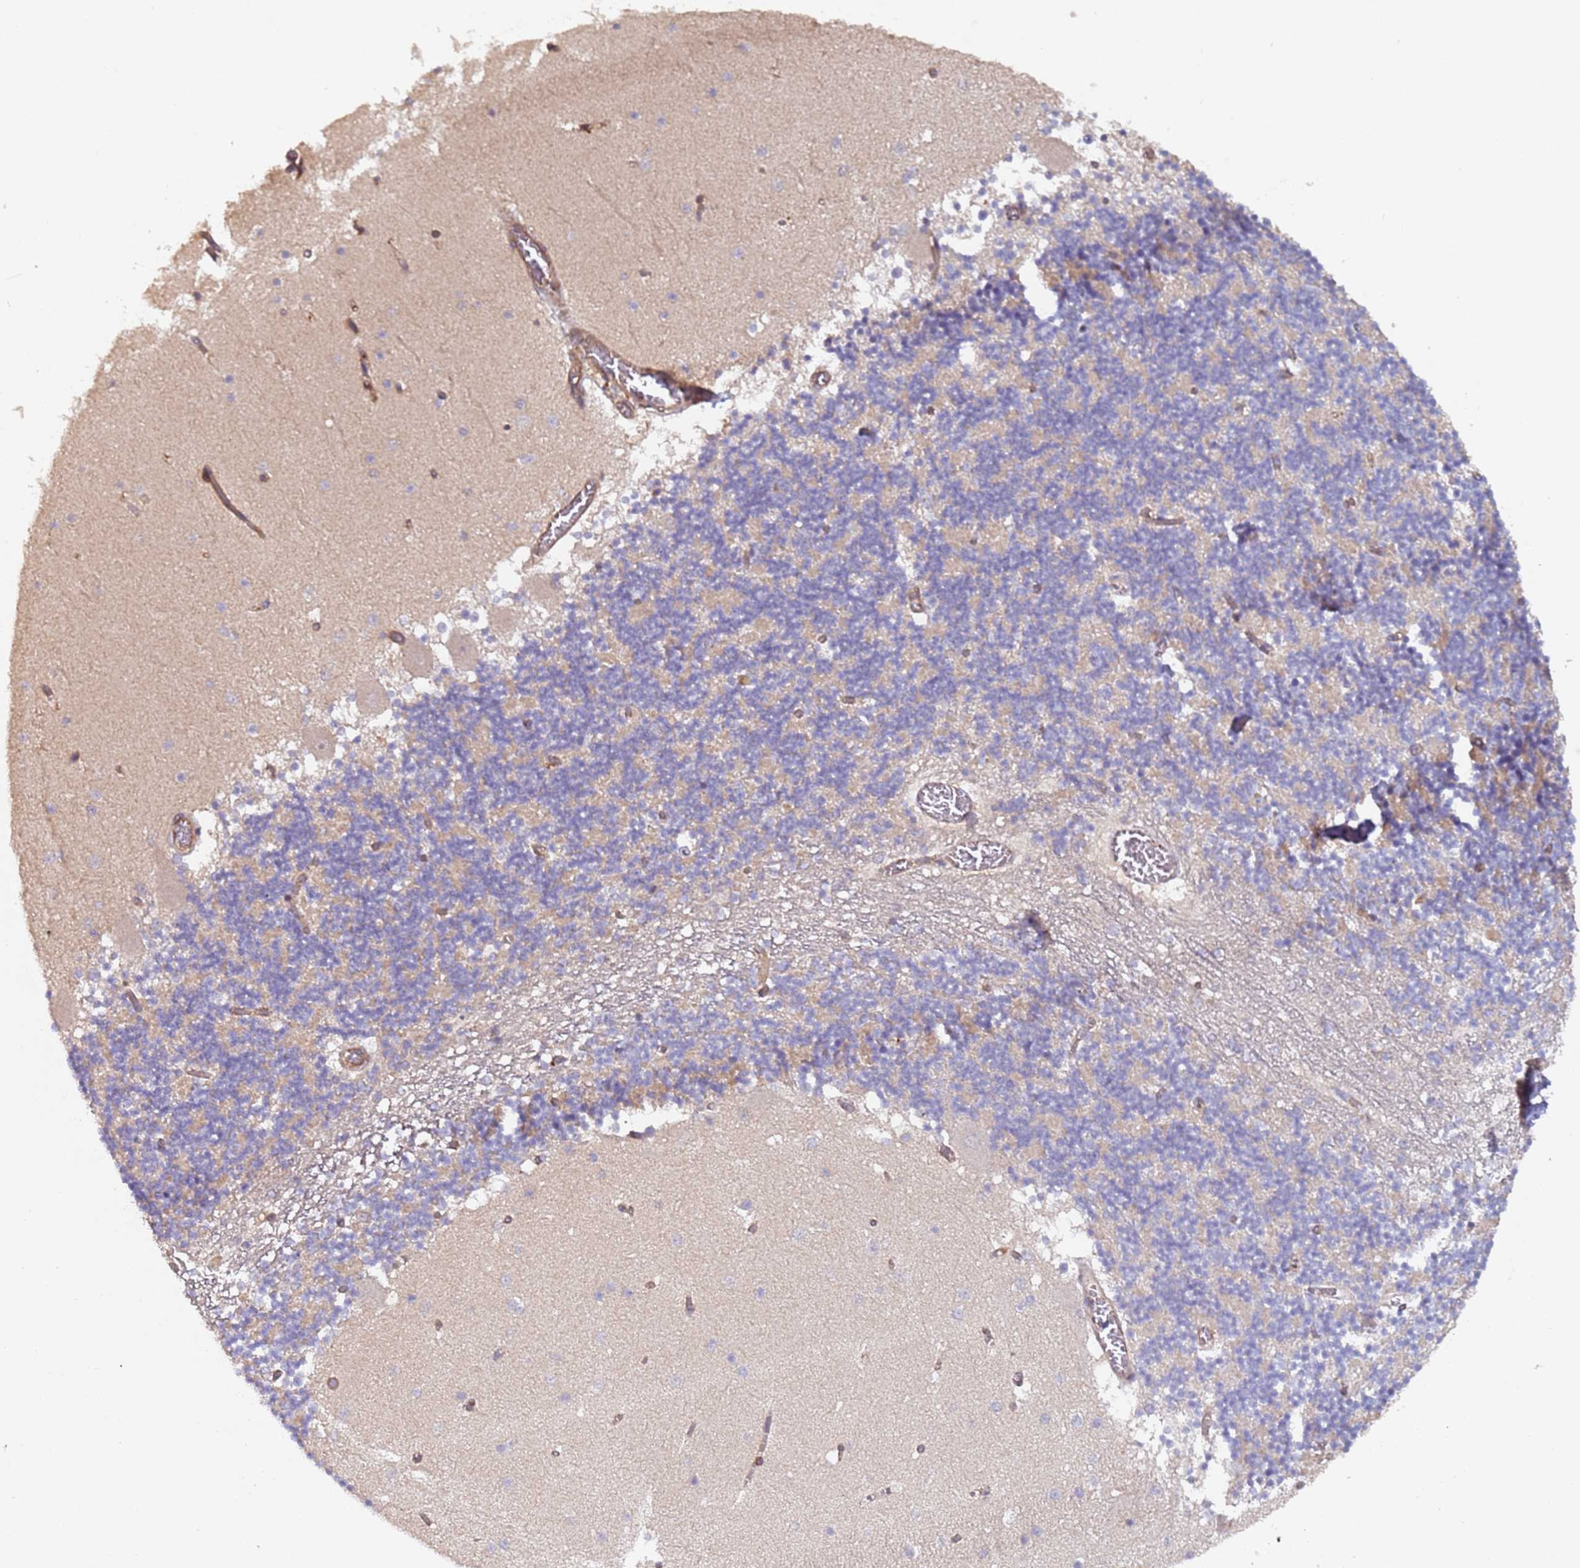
{"staining": {"intensity": "moderate", "quantity": "<25%", "location": "cytoplasmic/membranous"}, "tissue": "cerebellum", "cell_type": "Cells in granular layer", "image_type": "normal", "snomed": [{"axis": "morphology", "description": "Normal tissue, NOS"}, {"axis": "topography", "description": "Cerebellum"}], "caption": "Immunohistochemistry (DAB) staining of benign cerebellum reveals moderate cytoplasmic/membranous protein expression in about <25% of cells in granular layer. (IHC, brightfield microscopy, high magnification).", "gene": "KANSL1L", "patient": {"sex": "female", "age": 28}}